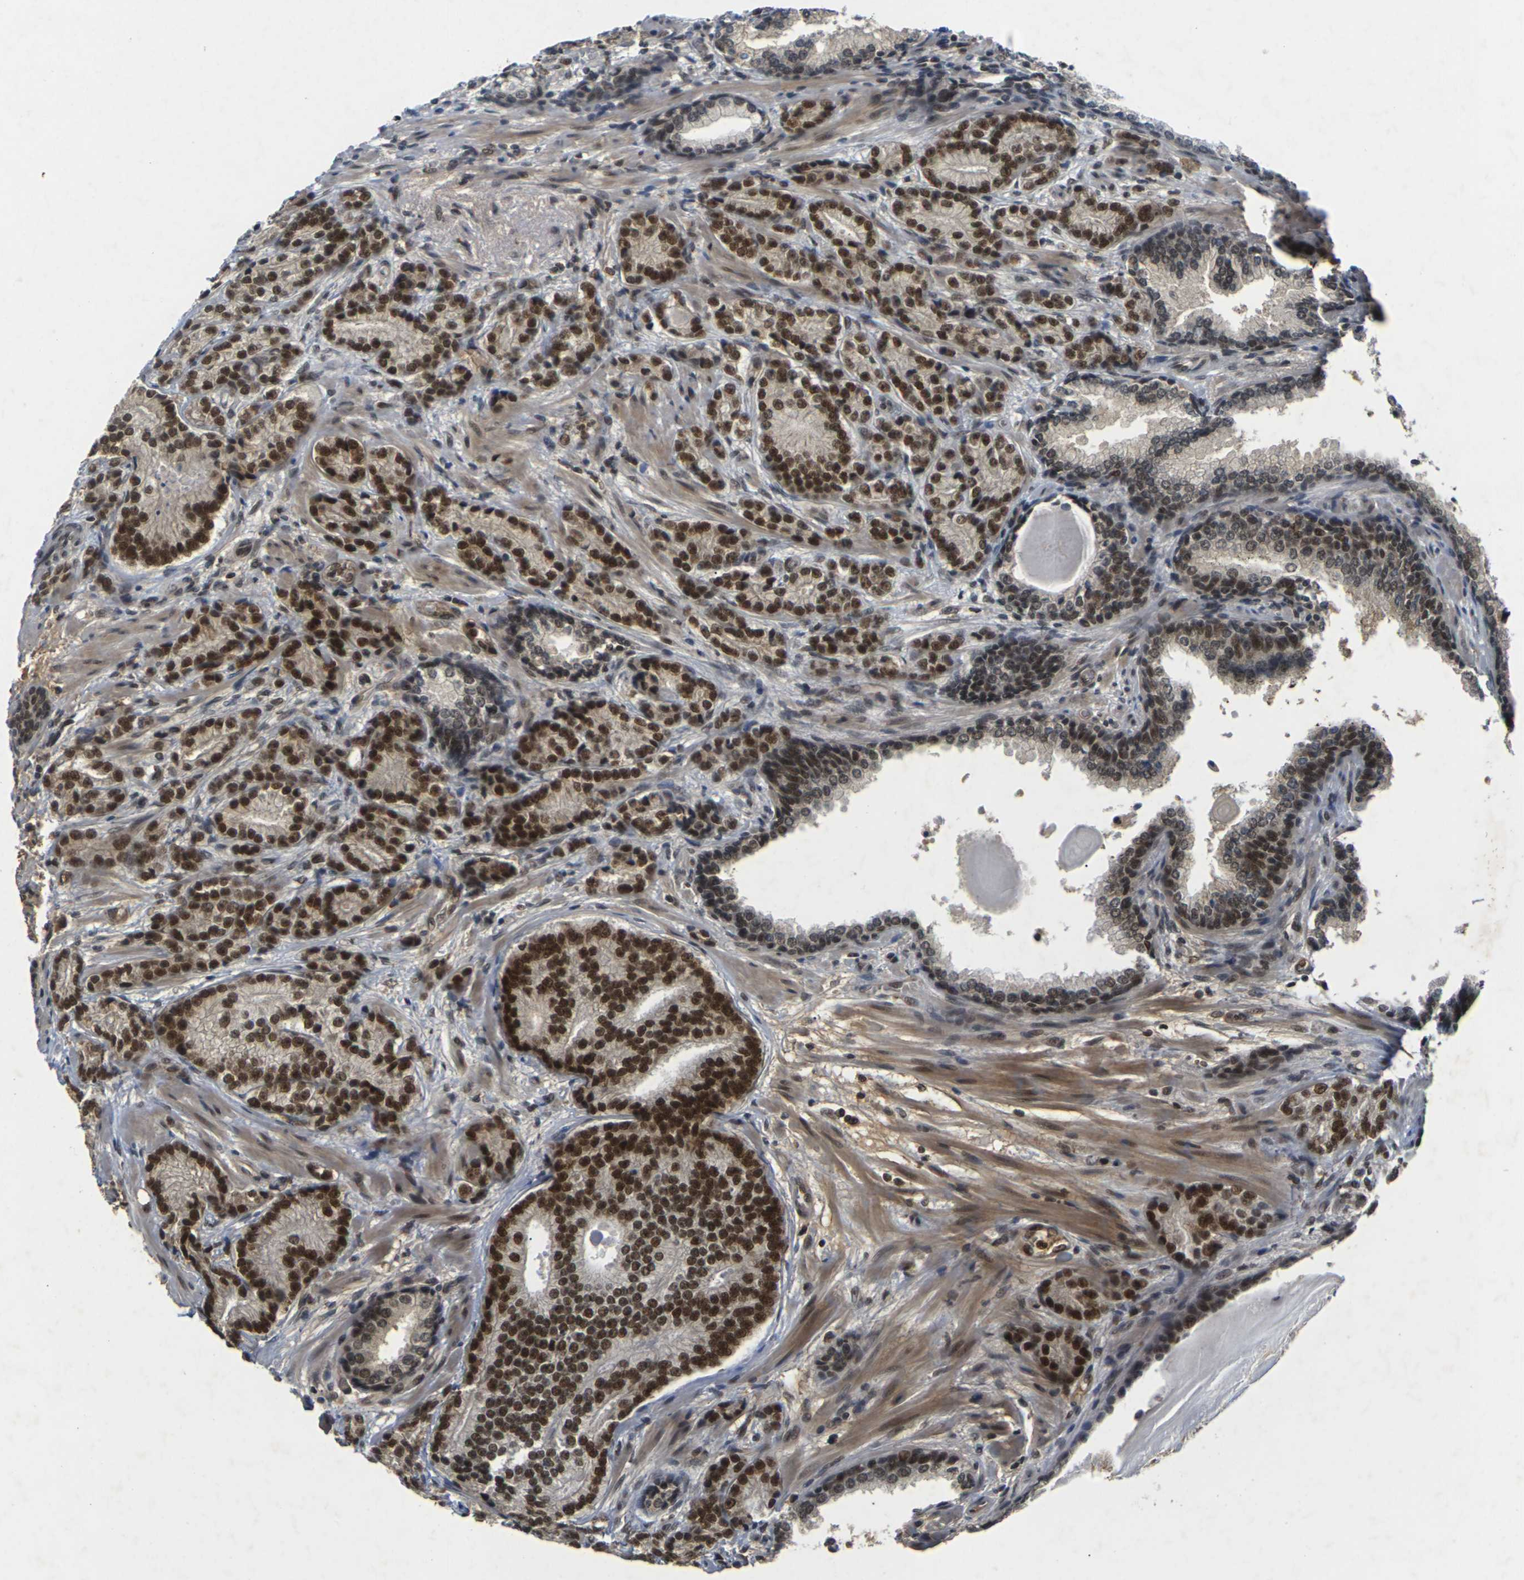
{"staining": {"intensity": "strong", "quantity": ">75%", "location": "nuclear"}, "tissue": "prostate cancer", "cell_type": "Tumor cells", "image_type": "cancer", "snomed": [{"axis": "morphology", "description": "Adenocarcinoma, High grade"}, {"axis": "topography", "description": "Prostate"}], "caption": "Protein expression analysis of high-grade adenocarcinoma (prostate) displays strong nuclear staining in about >75% of tumor cells.", "gene": "NELFA", "patient": {"sex": "male", "age": 61}}